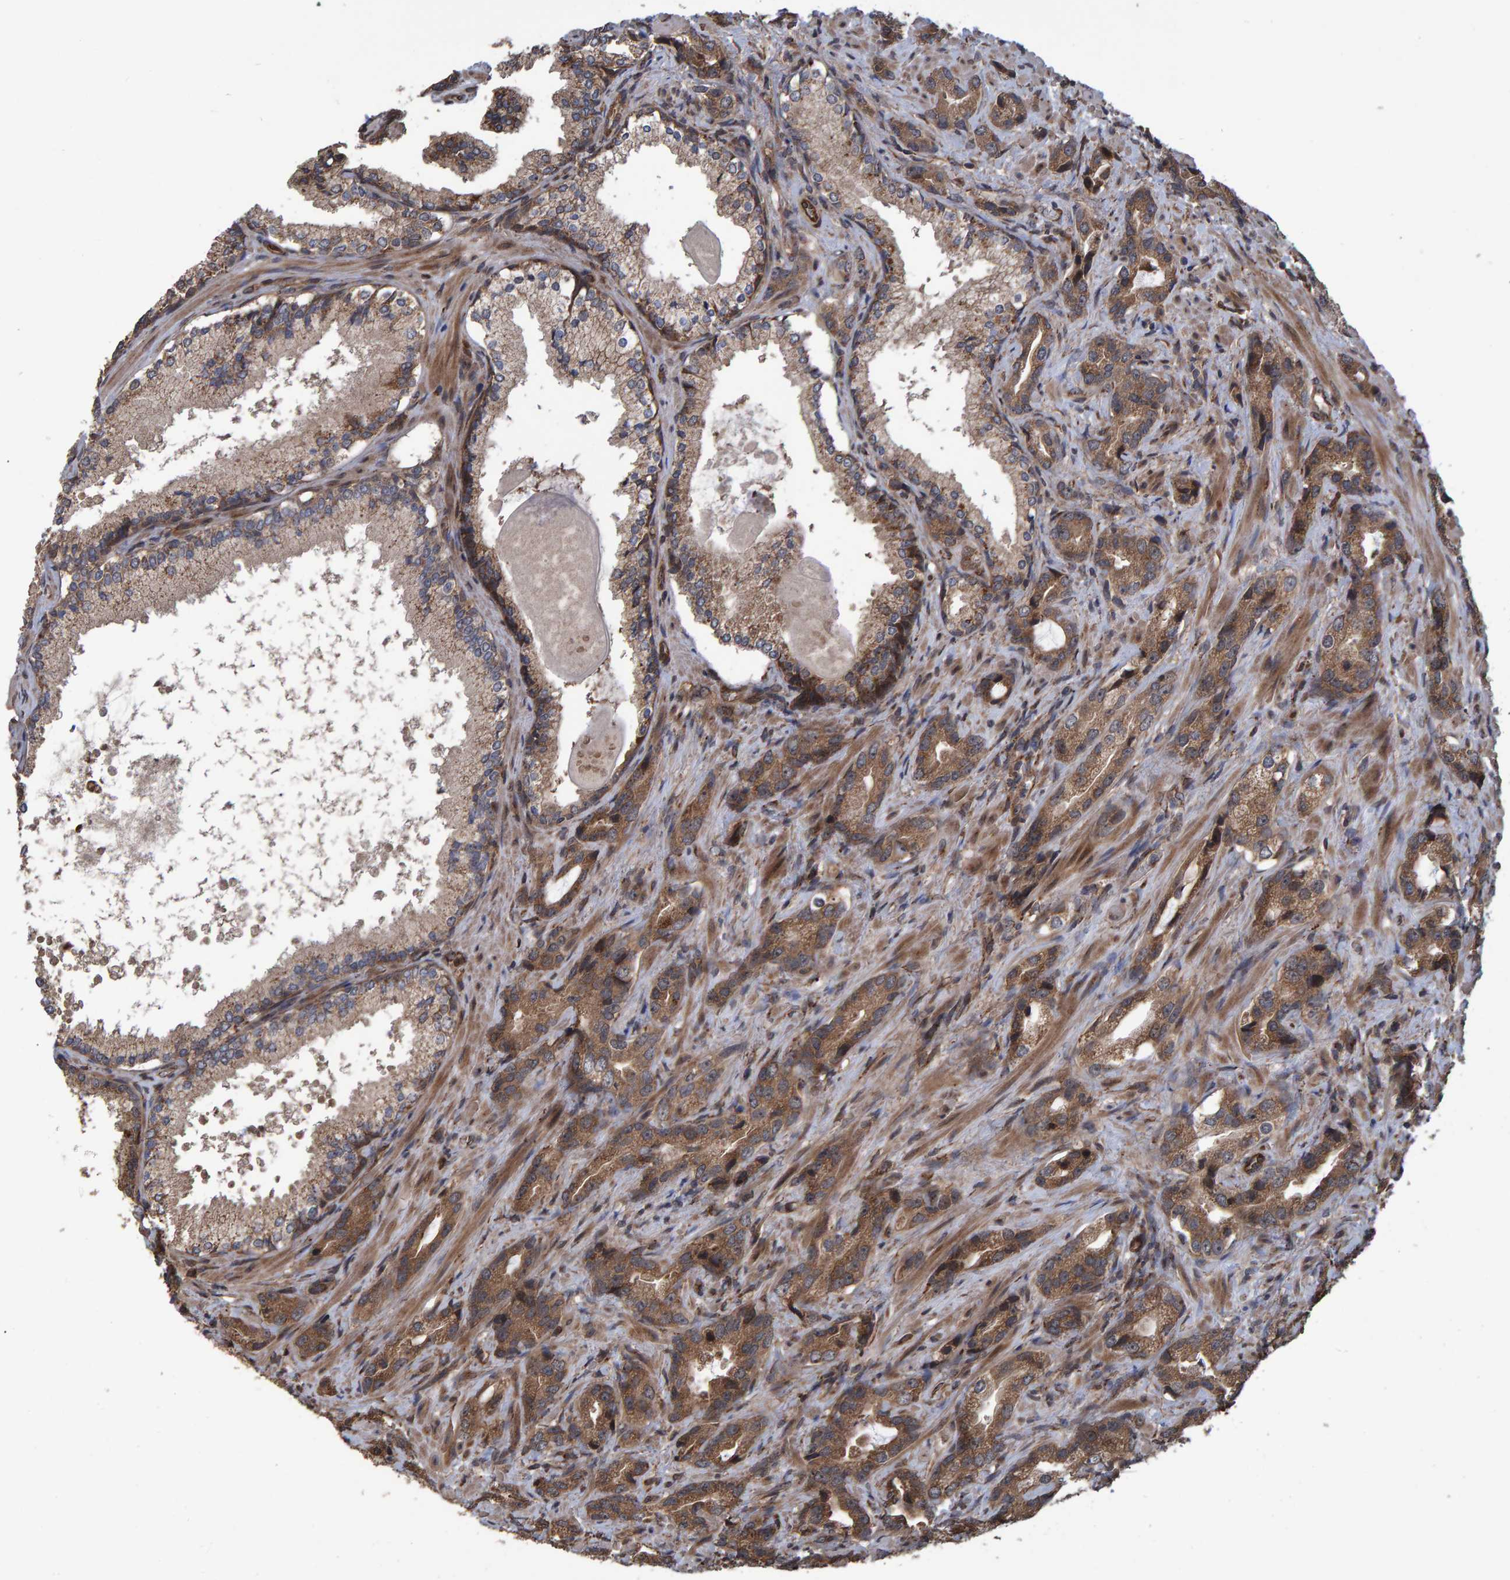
{"staining": {"intensity": "moderate", "quantity": ">75%", "location": "cytoplasmic/membranous,nuclear"}, "tissue": "prostate cancer", "cell_type": "Tumor cells", "image_type": "cancer", "snomed": [{"axis": "morphology", "description": "Adenocarcinoma, High grade"}, {"axis": "topography", "description": "Prostate"}], "caption": "High-magnification brightfield microscopy of adenocarcinoma (high-grade) (prostate) stained with DAB (brown) and counterstained with hematoxylin (blue). tumor cells exhibit moderate cytoplasmic/membranous and nuclear positivity is appreciated in about>75% of cells.", "gene": "TRIM68", "patient": {"sex": "male", "age": 63}}